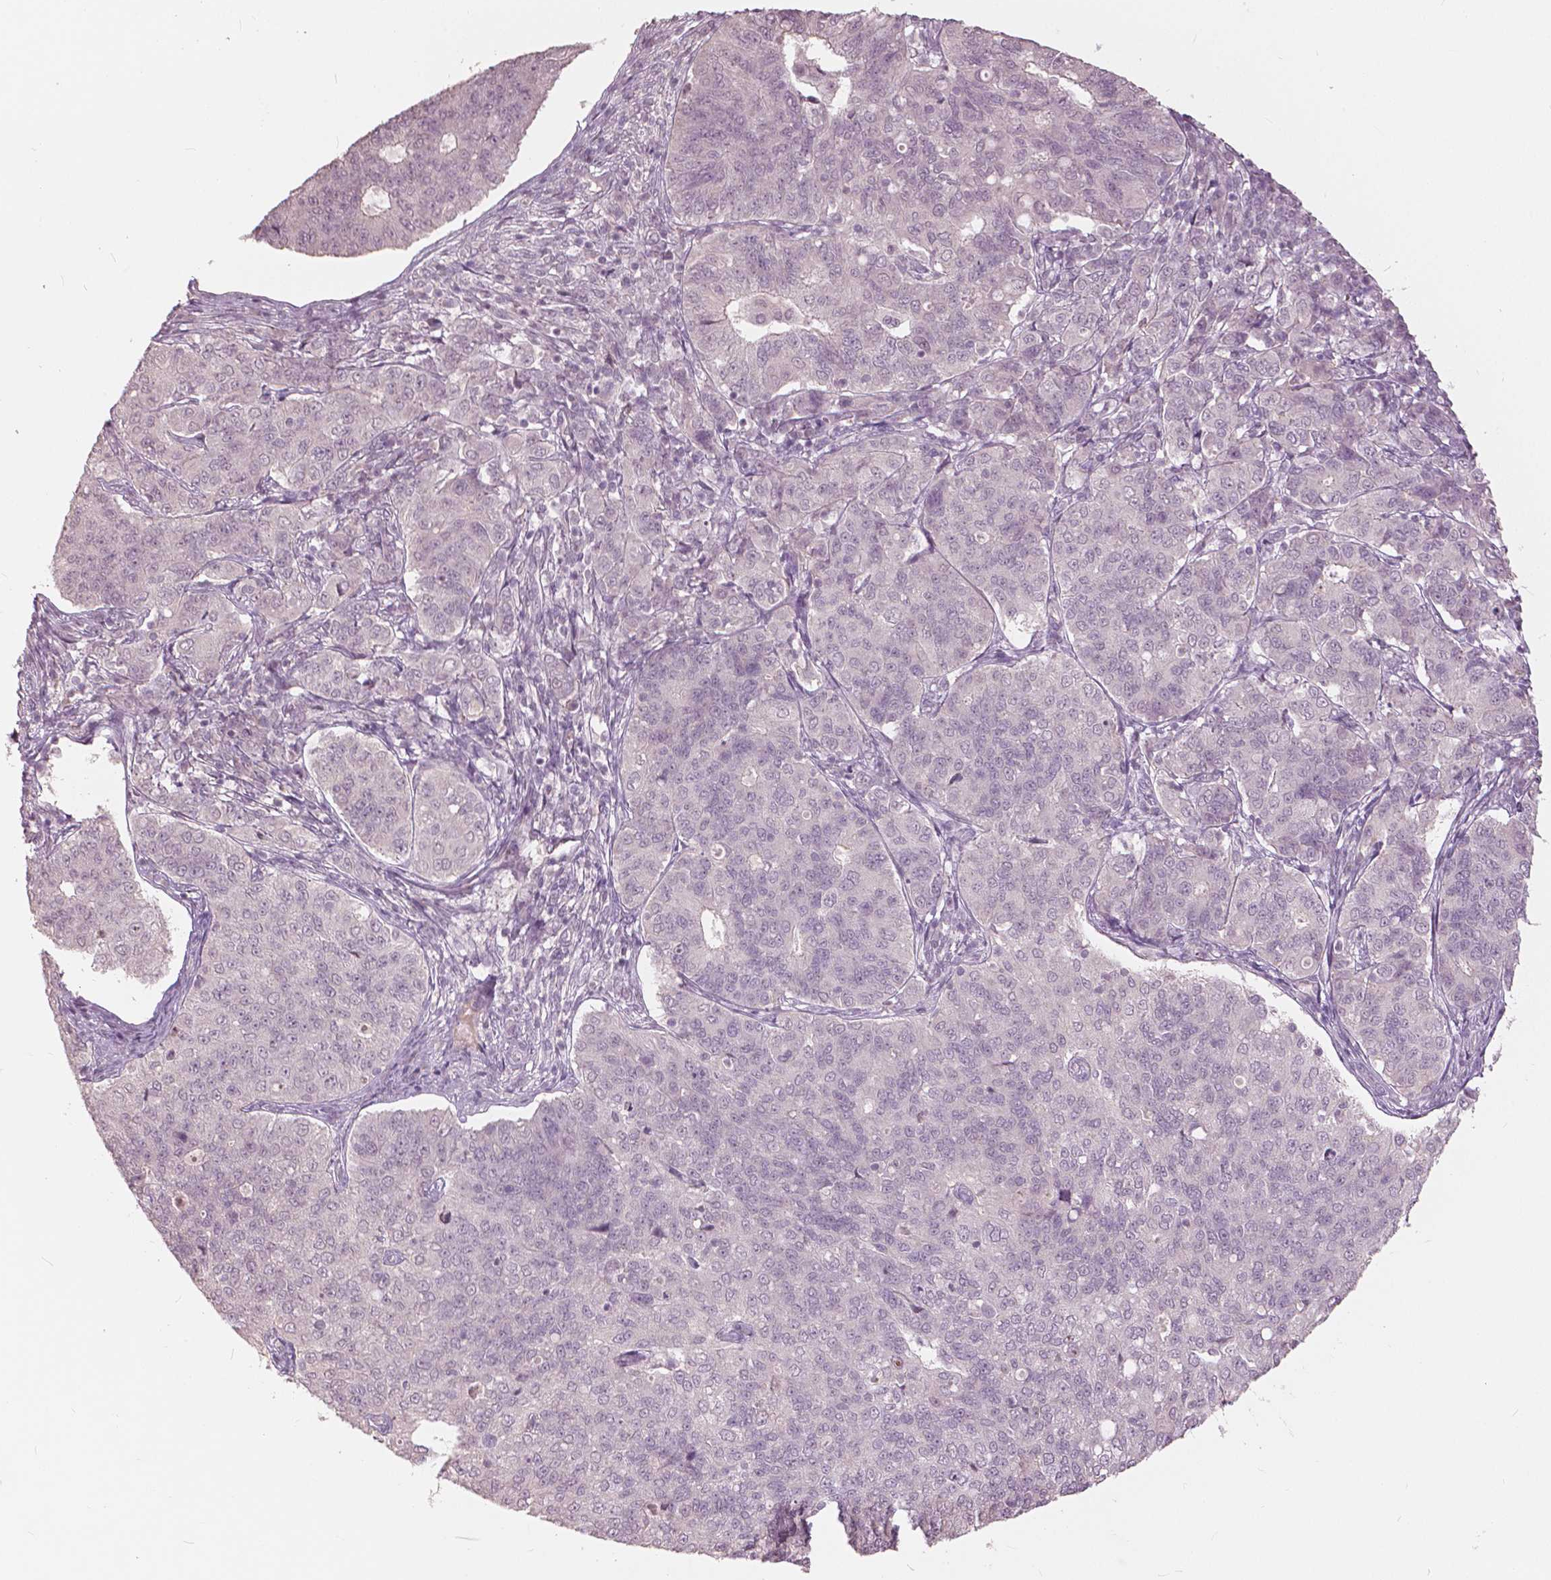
{"staining": {"intensity": "negative", "quantity": "none", "location": "none"}, "tissue": "endometrial cancer", "cell_type": "Tumor cells", "image_type": "cancer", "snomed": [{"axis": "morphology", "description": "Adenocarcinoma, NOS"}, {"axis": "topography", "description": "Endometrium"}], "caption": "Immunohistochemistry (IHC) image of neoplastic tissue: human endometrial adenocarcinoma stained with DAB (3,3'-diaminobenzidine) demonstrates no significant protein expression in tumor cells.", "gene": "NANOG", "patient": {"sex": "female", "age": 43}}